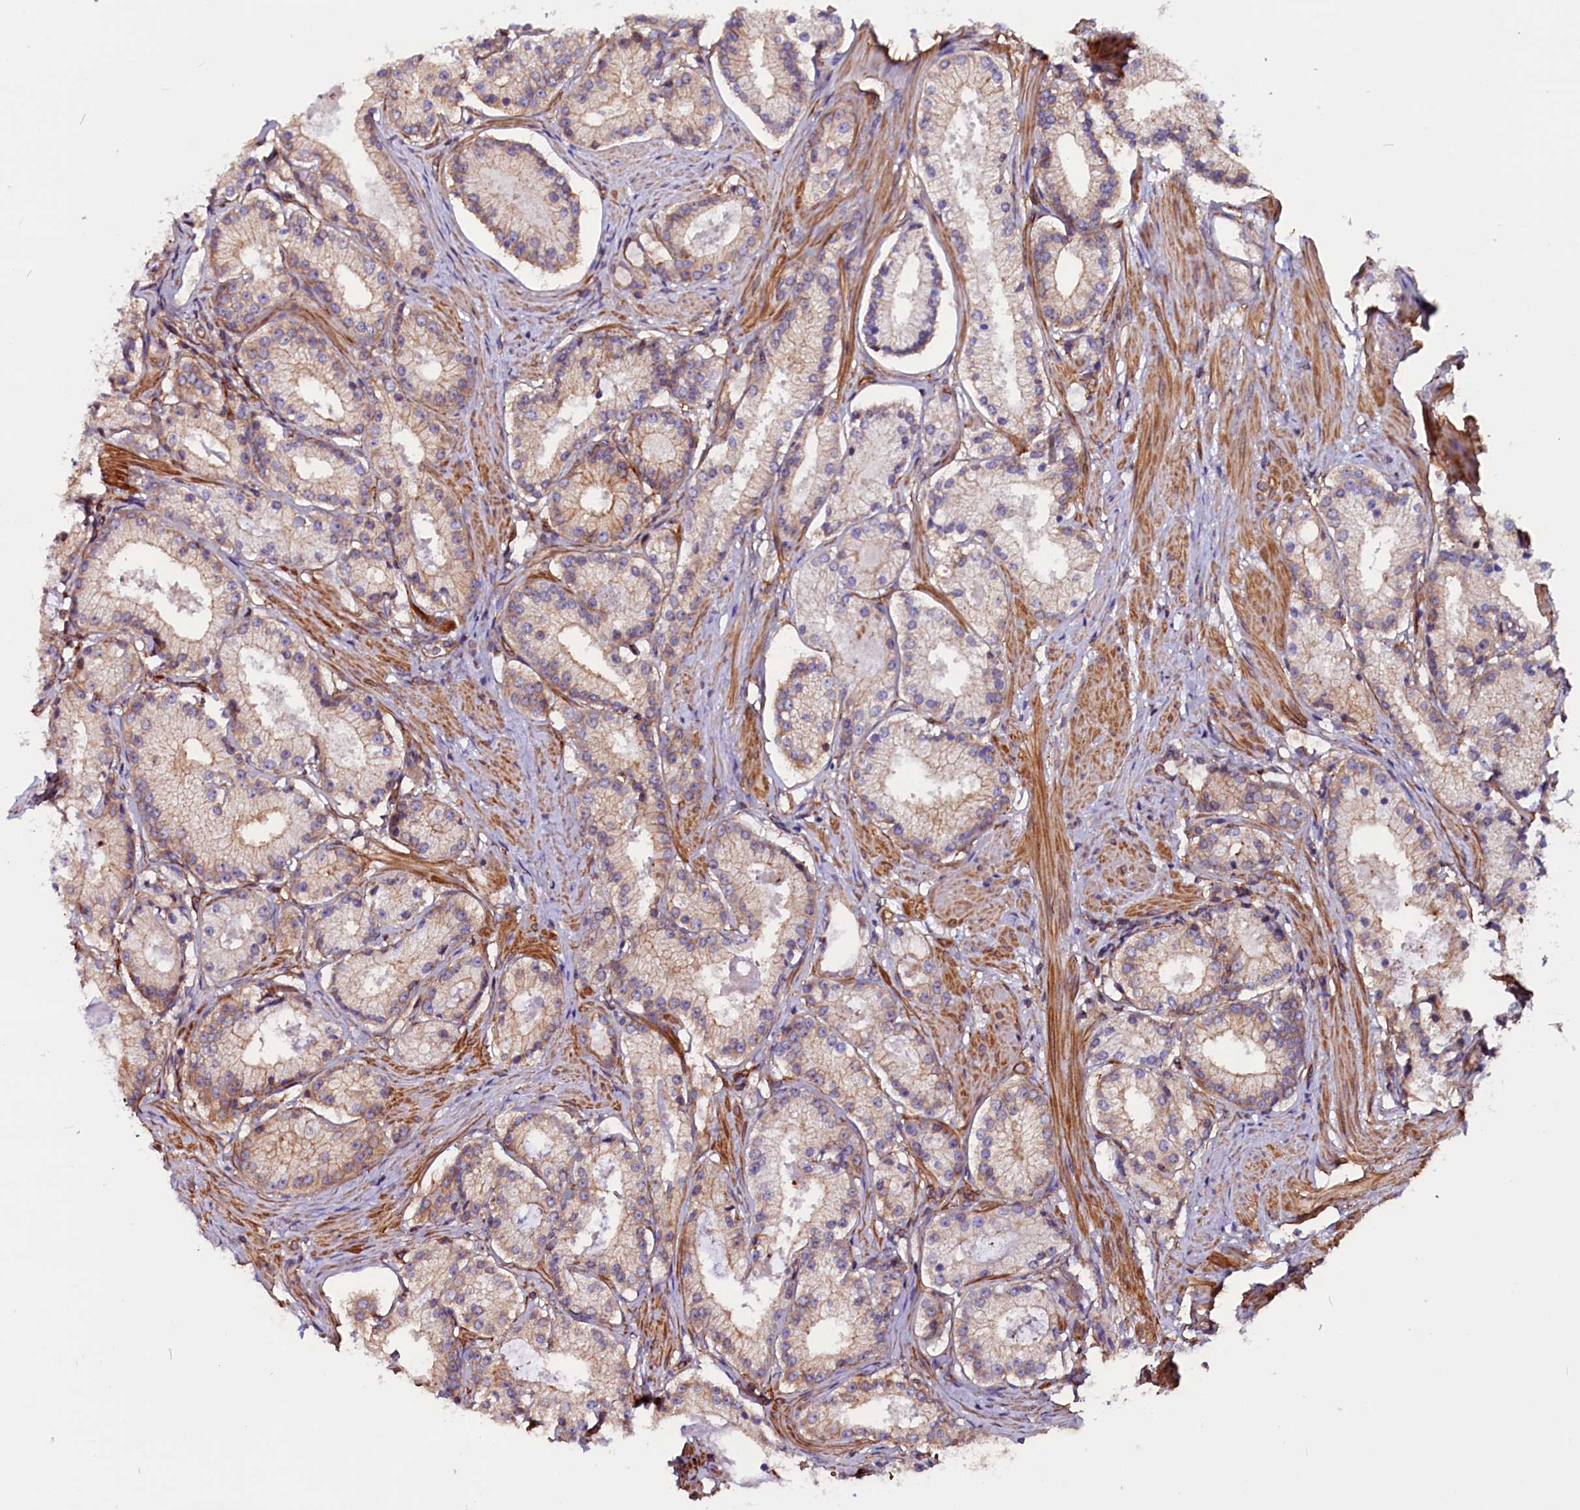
{"staining": {"intensity": "moderate", "quantity": "25%-75%", "location": "cytoplasmic/membranous"}, "tissue": "prostate cancer", "cell_type": "Tumor cells", "image_type": "cancer", "snomed": [{"axis": "morphology", "description": "Adenocarcinoma, Low grade"}, {"axis": "topography", "description": "Prostate"}], "caption": "IHC histopathology image of human prostate cancer (adenocarcinoma (low-grade)) stained for a protein (brown), which displays medium levels of moderate cytoplasmic/membranous positivity in approximately 25%-75% of tumor cells.", "gene": "ZNF749", "patient": {"sex": "male", "age": 57}}